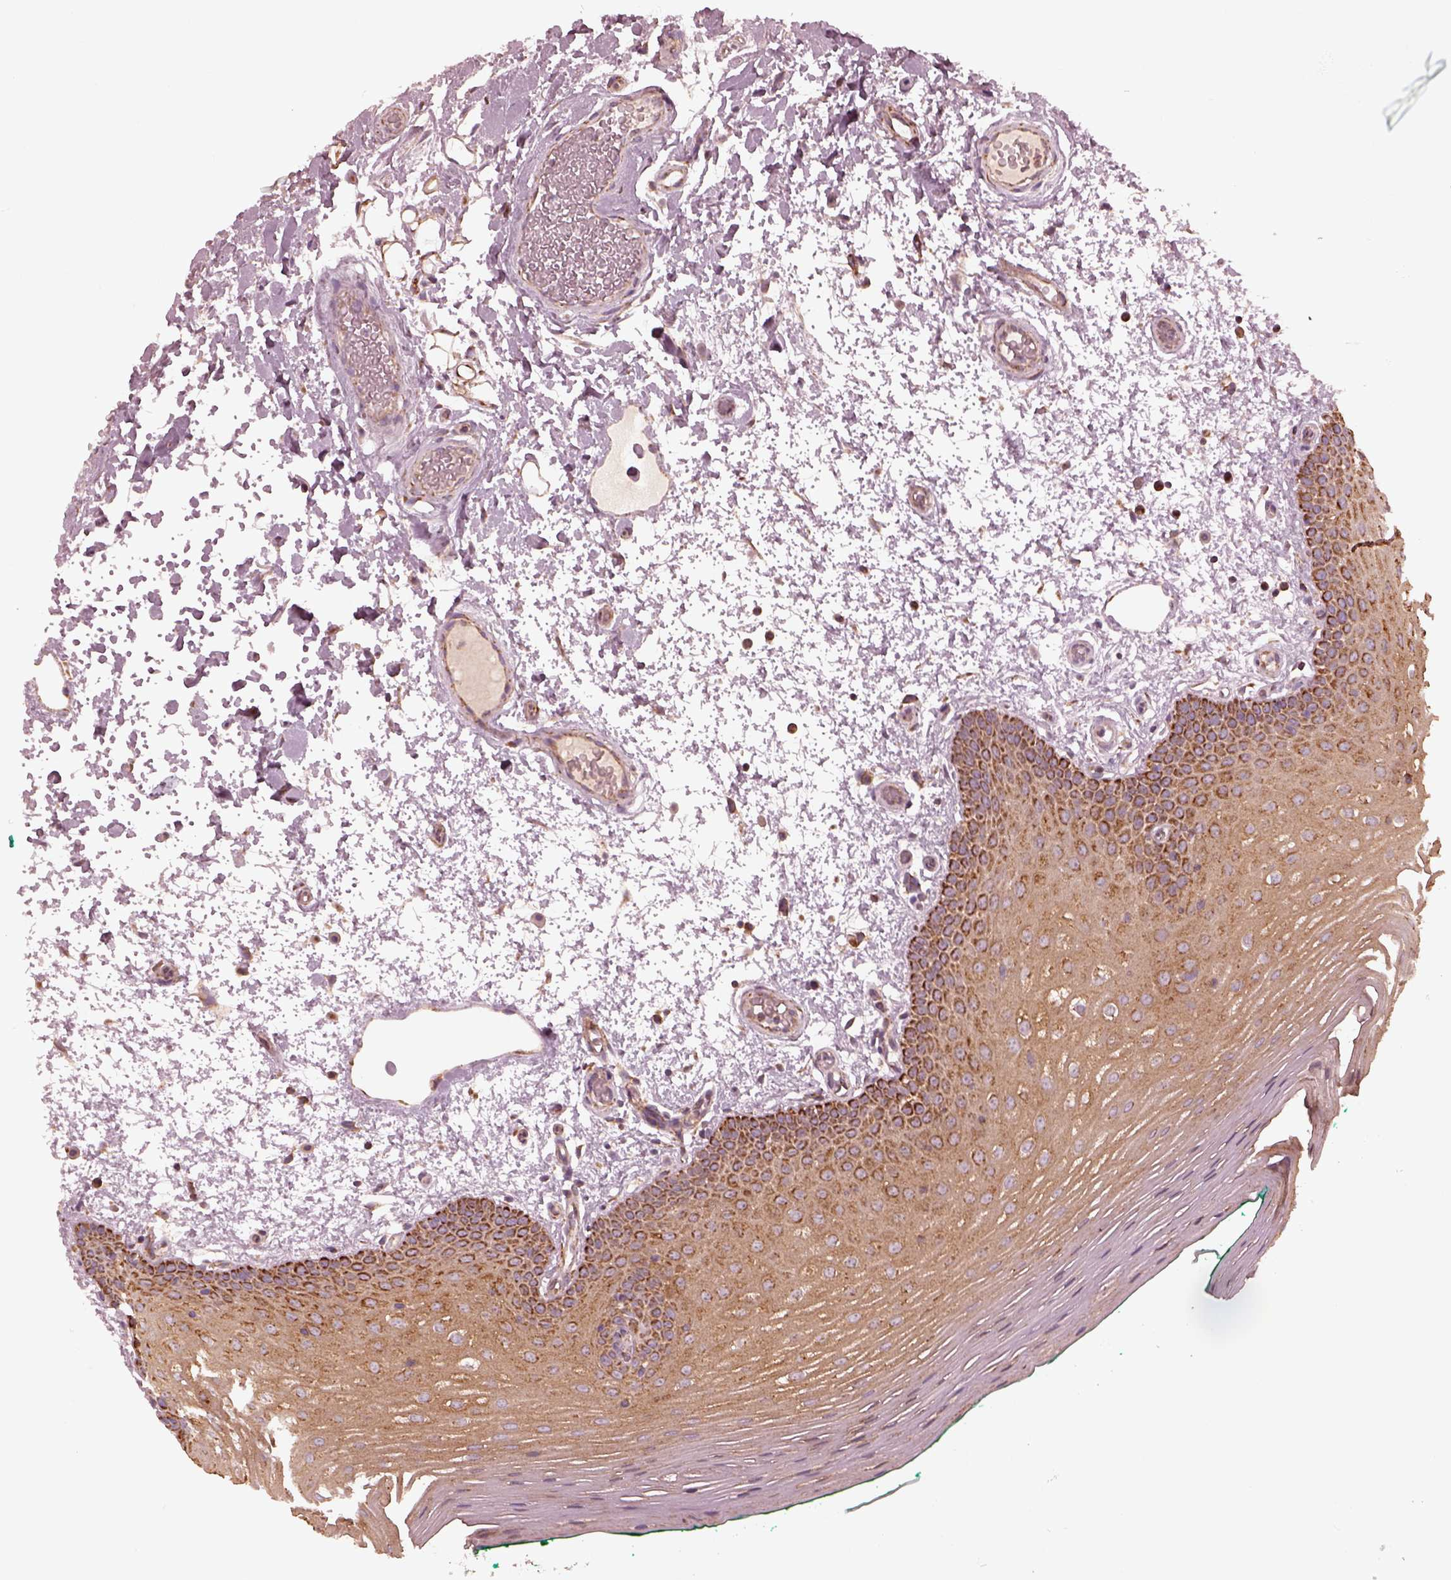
{"staining": {"intensity": "moderate", "quantity": ">75%", "location": "cytoplasmic/membranous"}, "tissue": "oral mucosa", "cell_type": "Squamous epithelial cells", "image_type": "normal", "snomed": [{"axis": "morphology", "description": "Normal tissue, NOS"}, {"axis": "morphology", "description": "Squamous cell carcinoma, NOS"}, {"axis": "topography", "description": "Oral tissue"}, {"axis": "topography", "description": "Head-Neck"}], "caption": "Immunohistochemistry (IHC) staining of unremarkable oral mucosa, which demonstrates medium levels of moderate cytoplasmic/membranous expression in about >75% of squamous epithelial cells indicating moderate cytoplasmic/membranous protein positivity. The staining was performed using DAB (brown) for protein detection and nuclei were counterstained in hematoxylin (blue).", "gene": "NDUFB10", "patient": {"sex": "male", "age": 78}}